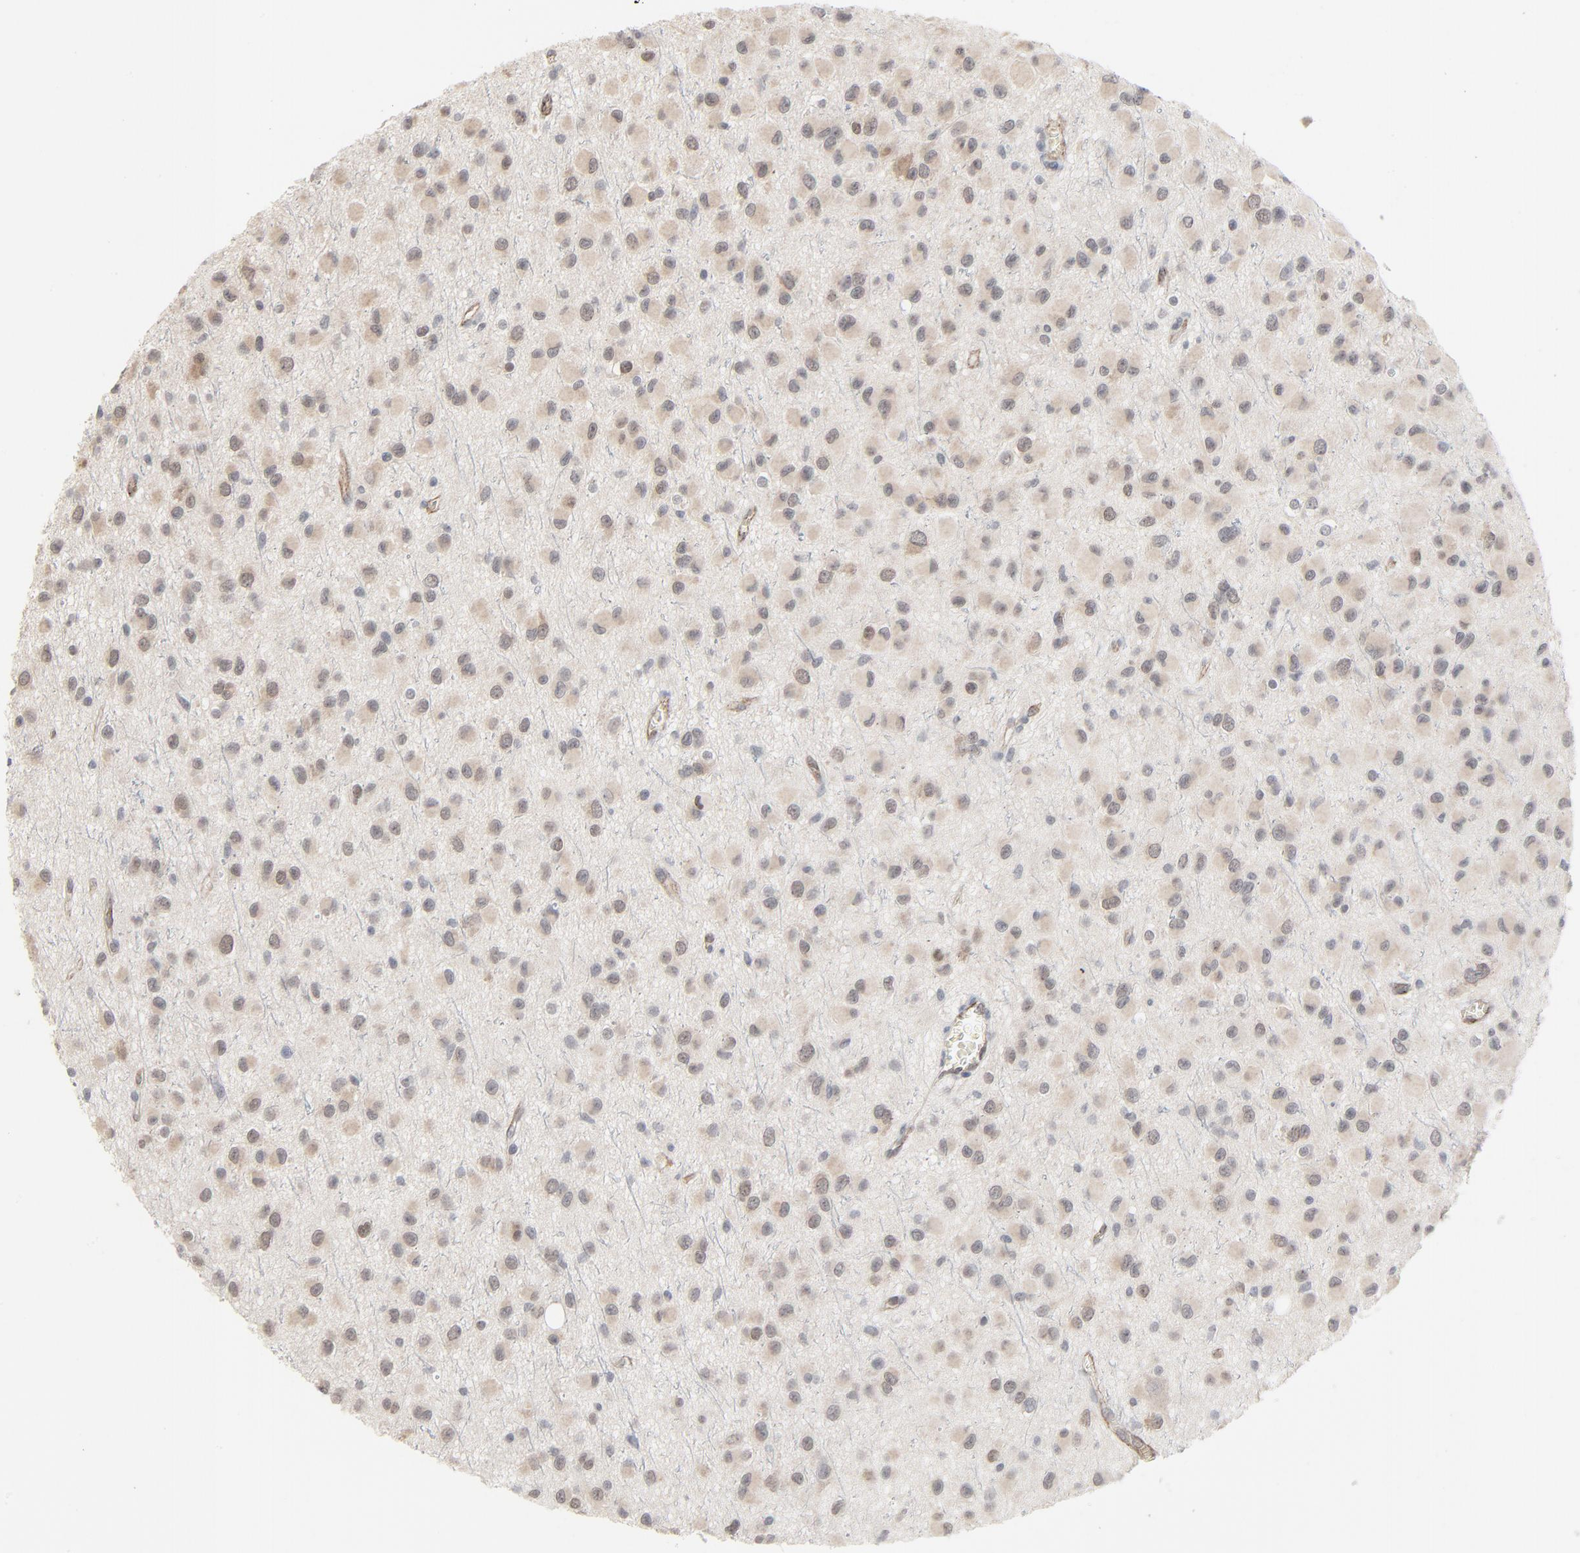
{"staining": {"intensity": "negative", "quantity": "none", "location": "none"}, "tissue": "glioma", "cell_type": "Tumor cells", "image_type": "cancer", "snomed": [{"axis": "morphology", "description": "Glioma, malignant, Low grade"}, {"axis": "topography", "description": "Brain"}], "caption": "Tumor cells show no significant protein positivity in malignant low-grade glioma. The staining is performed using DAB brown chromogen with nuclei counter-stained in using hematoxylin.", "gene": "ITPR3", "patient": {"sex": "male", "age": 42}}